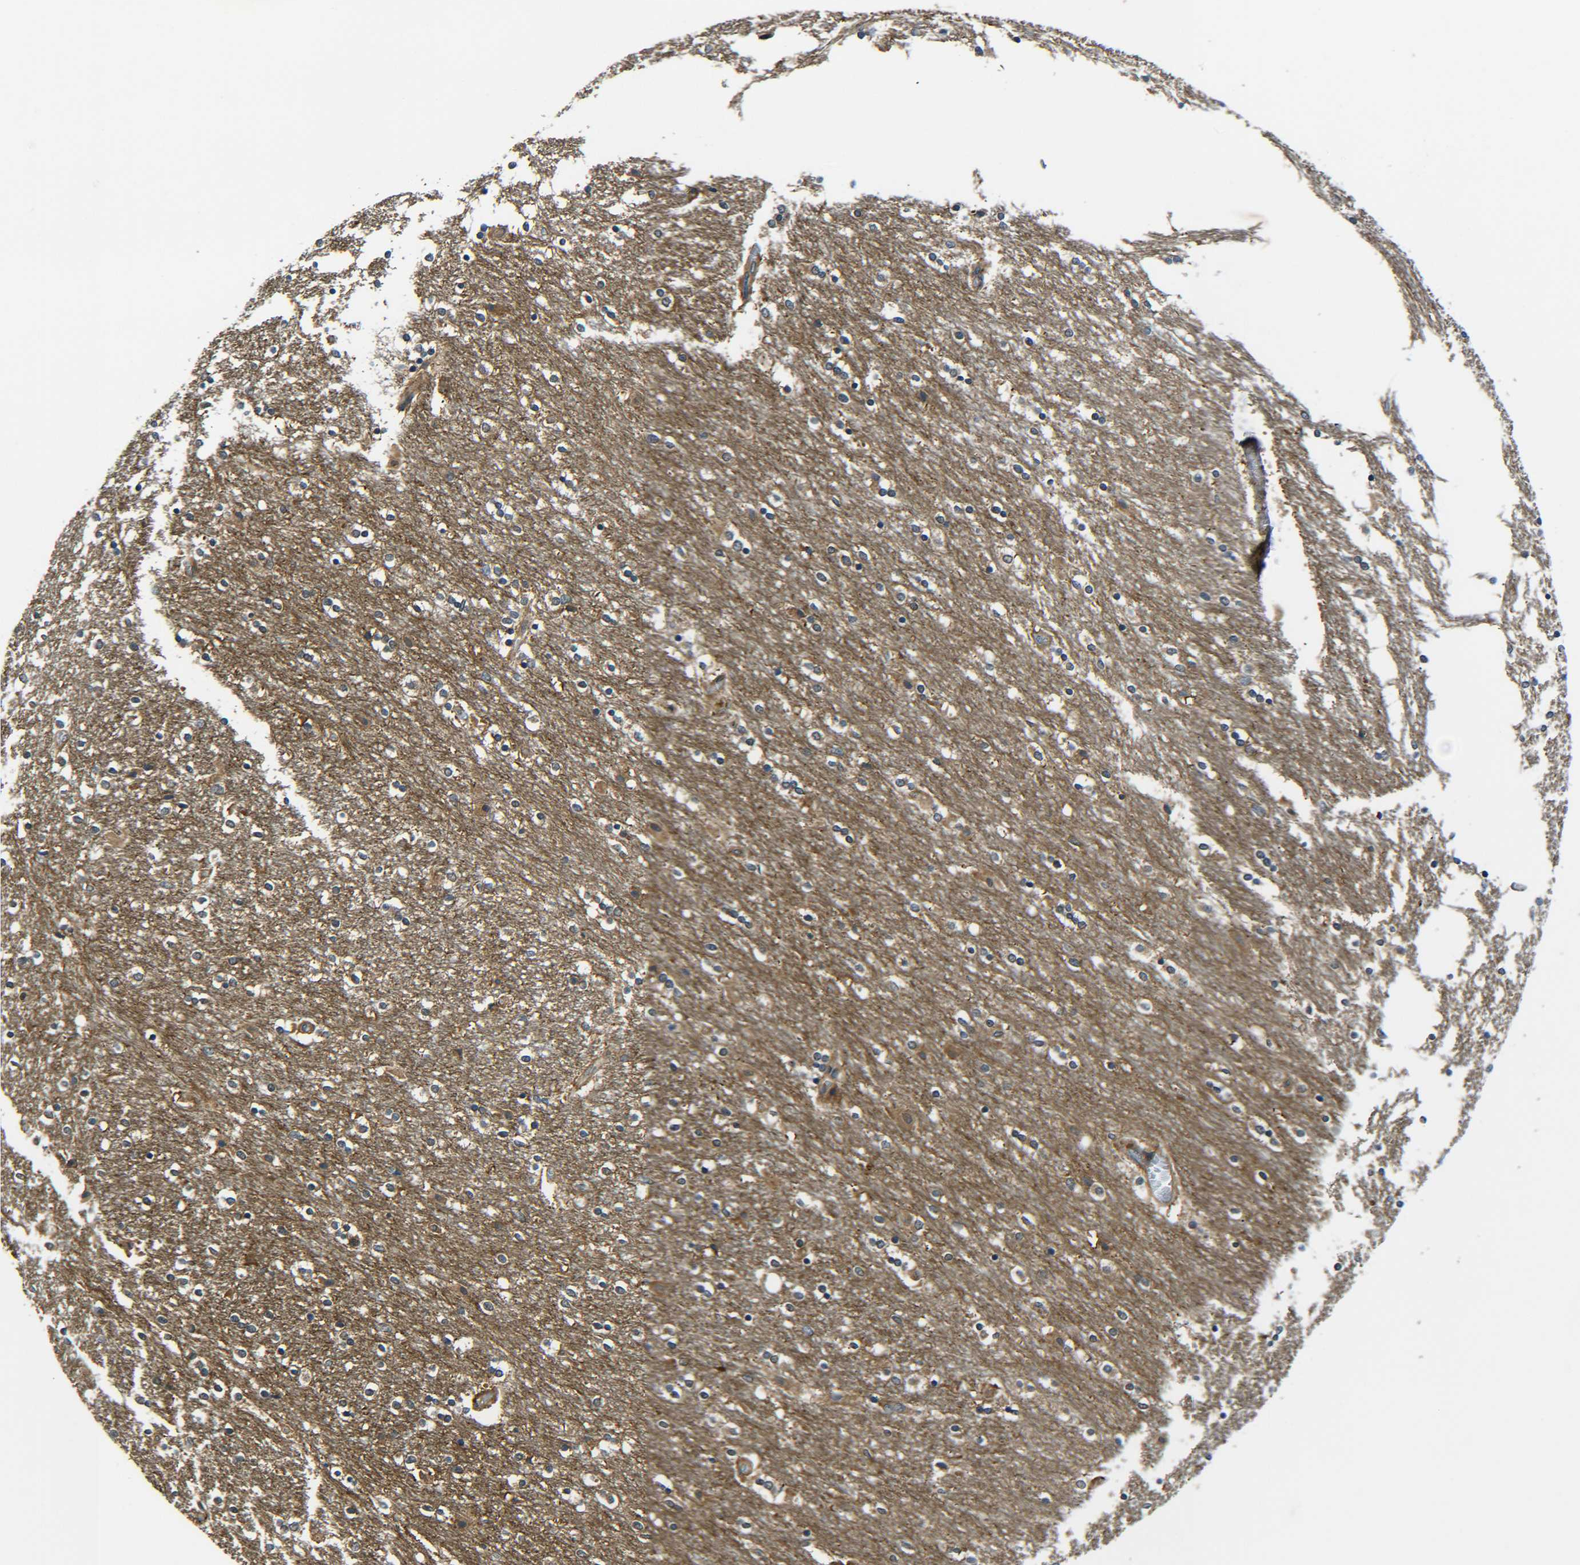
{"staining": {"intensity": "negative", "quantity": "none", "location": "none"}, "tissue": "caudate", "cell_type": "Glial cells", "image_type": "normal", "snomed": [{"axis": "morphology", "description": "Normal tissue, NOS"}, {"axis": "topography", "description": "Lateral ventricle wall"}], "caption": "IHC image of normal caudate stained for a protein (brown), which reveals no expression in glial cells.", "gene": "PREB", "patient": {"sex": "female", "age": 54}}